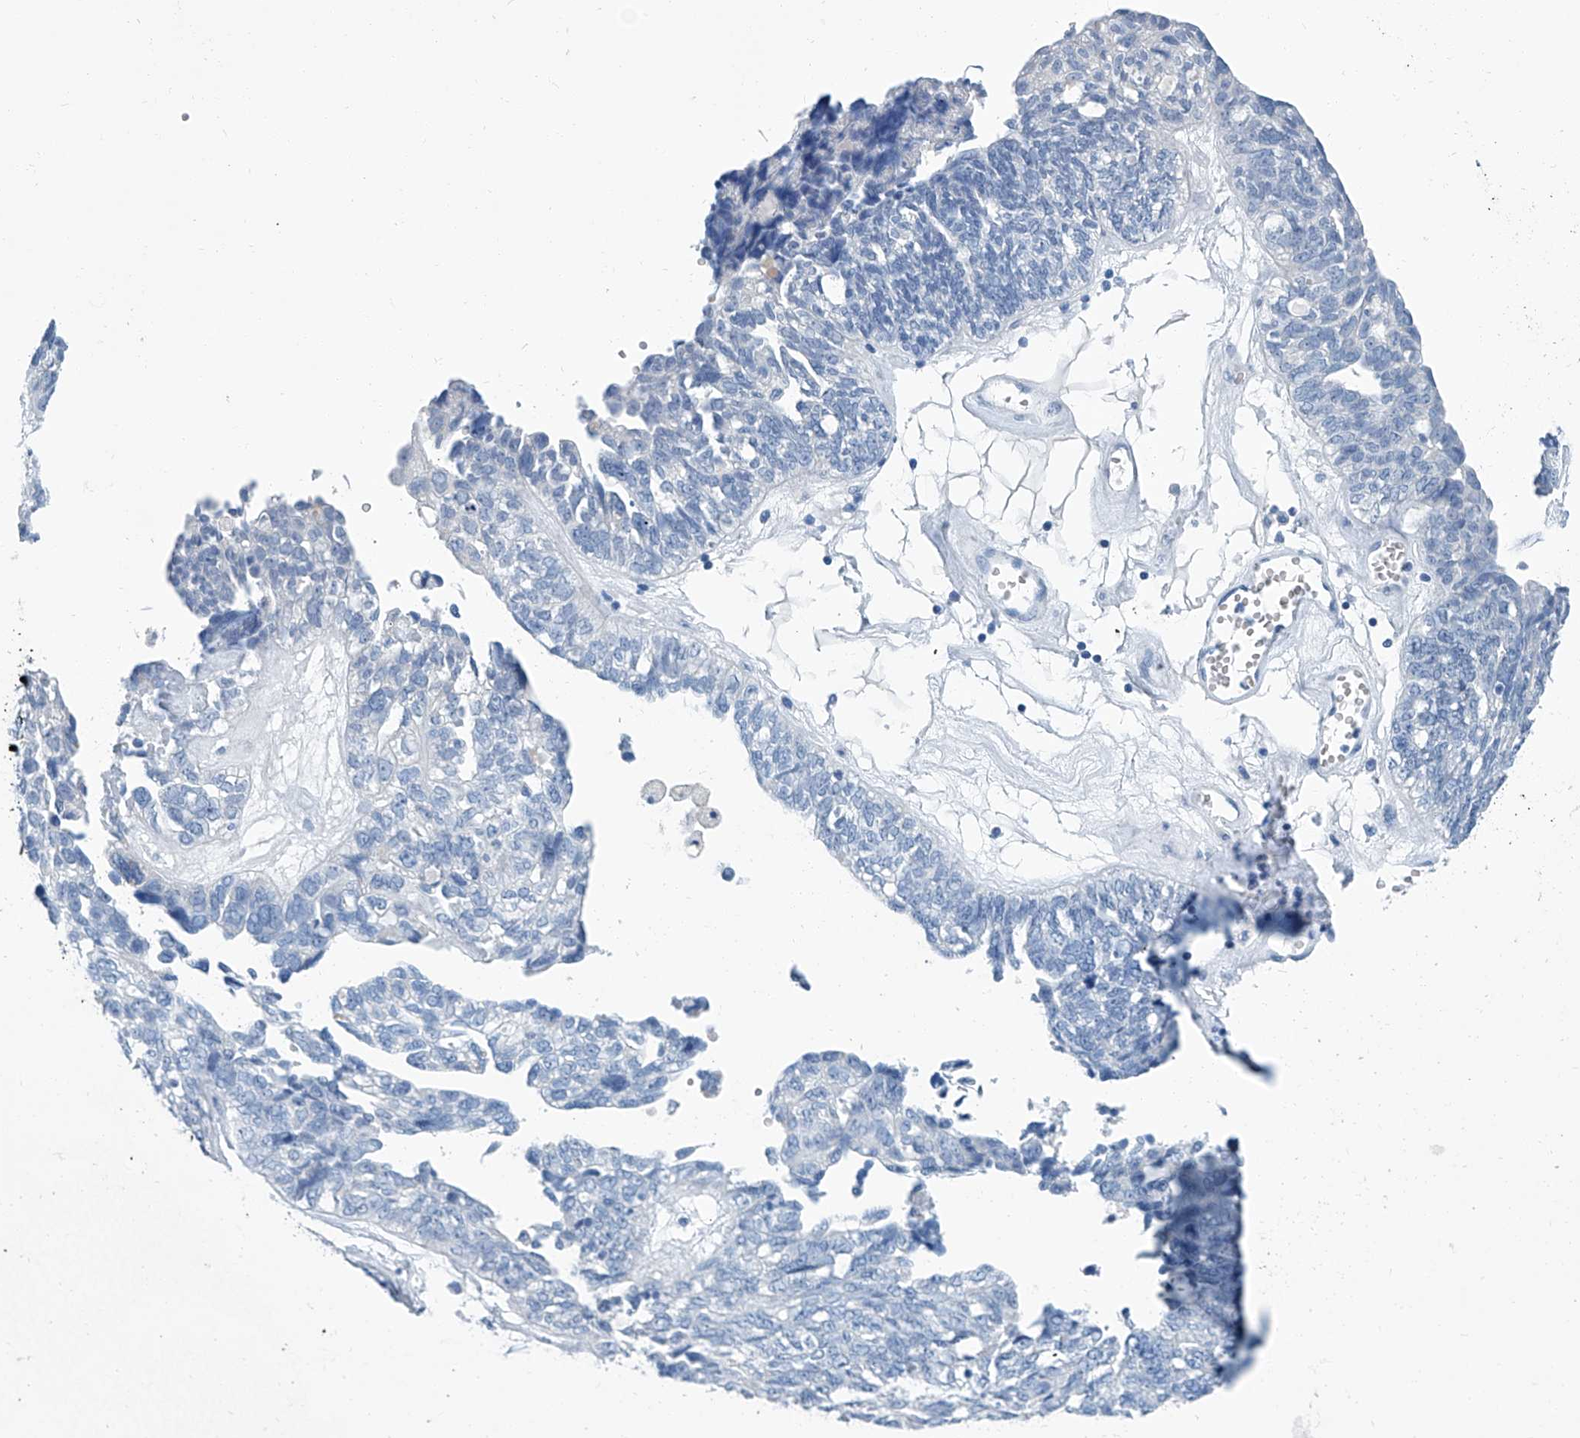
{"staining": {"intensity": "negative", "quantity": "none", "location": "none"}, "tissue": "ovarian cancer", "cell_type": "Tumor cells", "image_type": "cancer", "snomed": [{"axis": "morphology", "description": "Cystadenocarcinoma, serous, NOS"}, {"axis": "topography", "description": "Ovary"}], "caption": "Immunohistochemistry (IHC) micrograph of neoplastic tissue: human ovarian serous cystadenocarcinoma stained with DAB (3,3'-diaminobenzidine) shows no significant protein expression in tumor cells. (DAB immunohistochemistry (IHC) with hematoxylin counter stain).", "gene": "CYP2A7", "patient": {"sex": "female", "age": 79}}